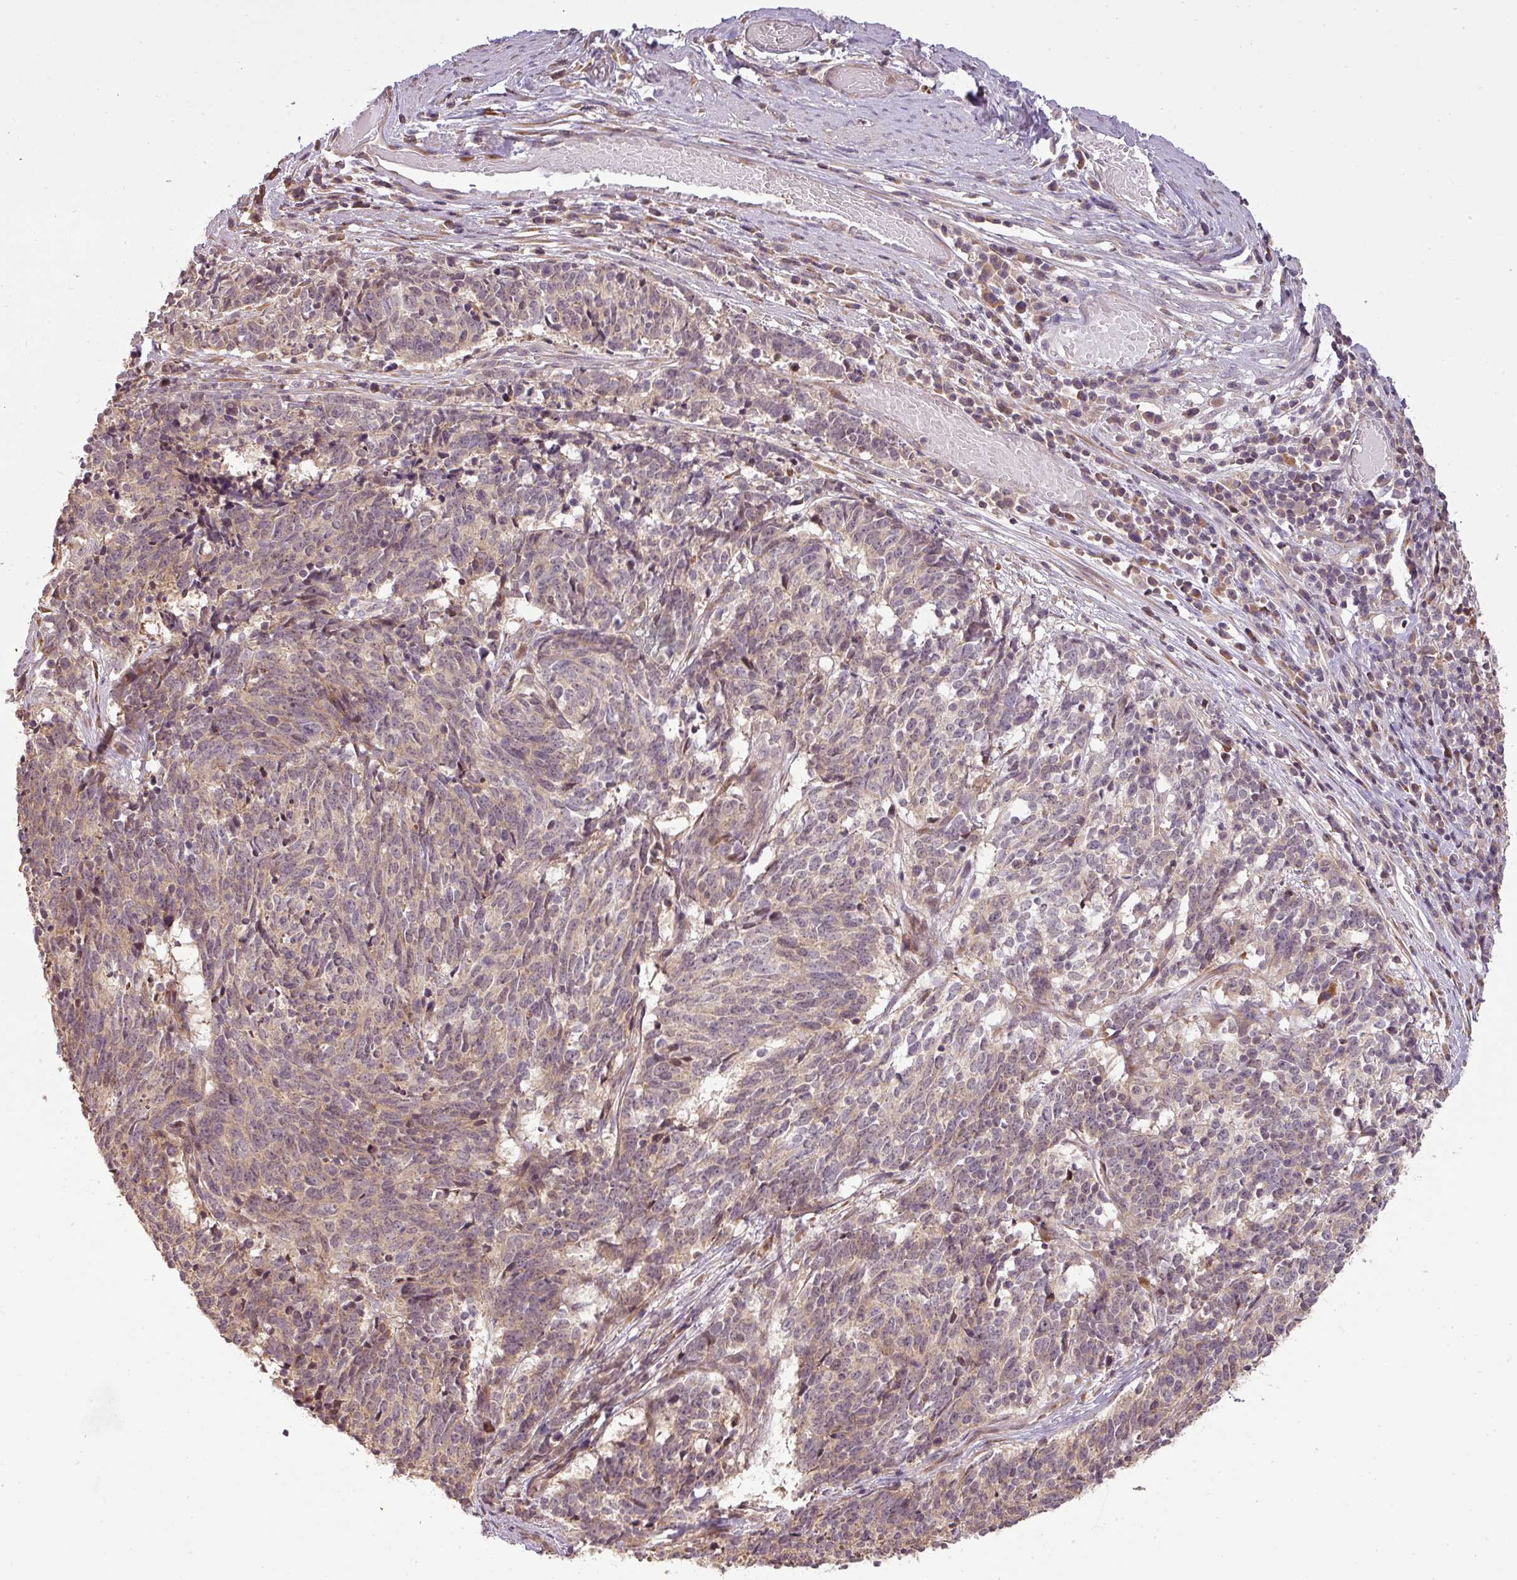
{"staining": {"intensity": "weak", "quantity": ">75%", "location": "cytoplasmic/membranous"}, "tissue": "cervical cancer", "cell_type": "Tumor cells", "image_type": "cancer", "snomed": [{"axis": "morphology", "description": "Squamous cell carcinoma, NOS"}, {"axis": "topography", "description": "Cervix"}], "caption": "Cervical squamous cell carcinoma tissue displays weak cytoplasmic/membranous expression in about >75% of tumor cells", "gene": "FAIM", "patient": {"sex": "female", "age": 29}}